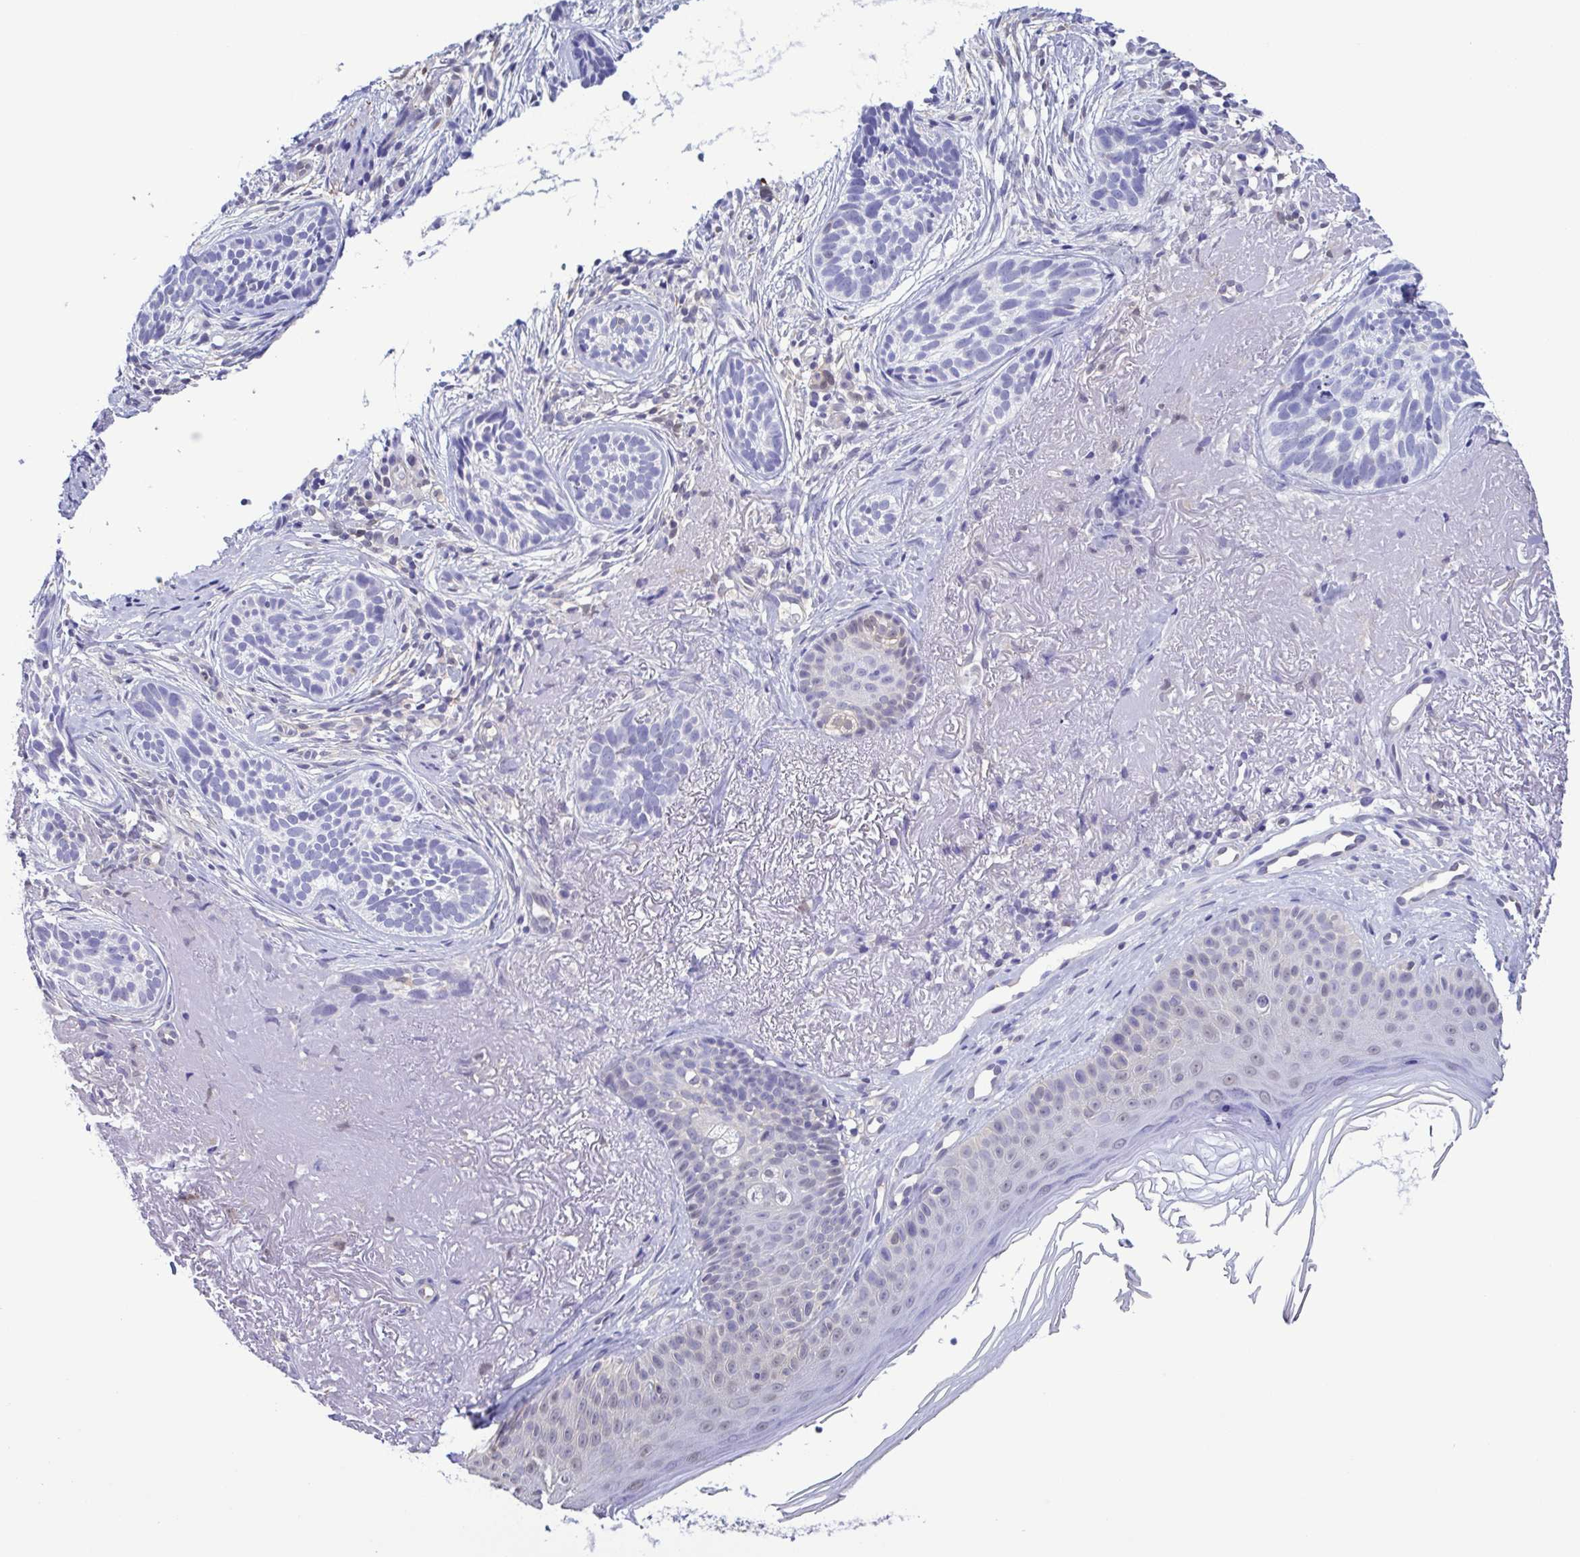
{"staining": {"intensity": "negative", "quantity": "none", "location": "none"}, "tissue": "skin cancer", "cell_type": "Tumor cells", "image_type": "cancer", "snomed": [{"axis": "morphology", "description": "Basal cell carcinoma"}, {"axis": "morphology", "description": "BCC, high aggressive"}, {"axis": "topography", "description": "Skin"}], "caption": "Skin cancer (bcc,  high aggressive) stained for a protein using immunohistochemistry (IHC) displays no staining tumor cells.", "gene": "LDHC", "patient": {"sex": "female", "age": 86}}